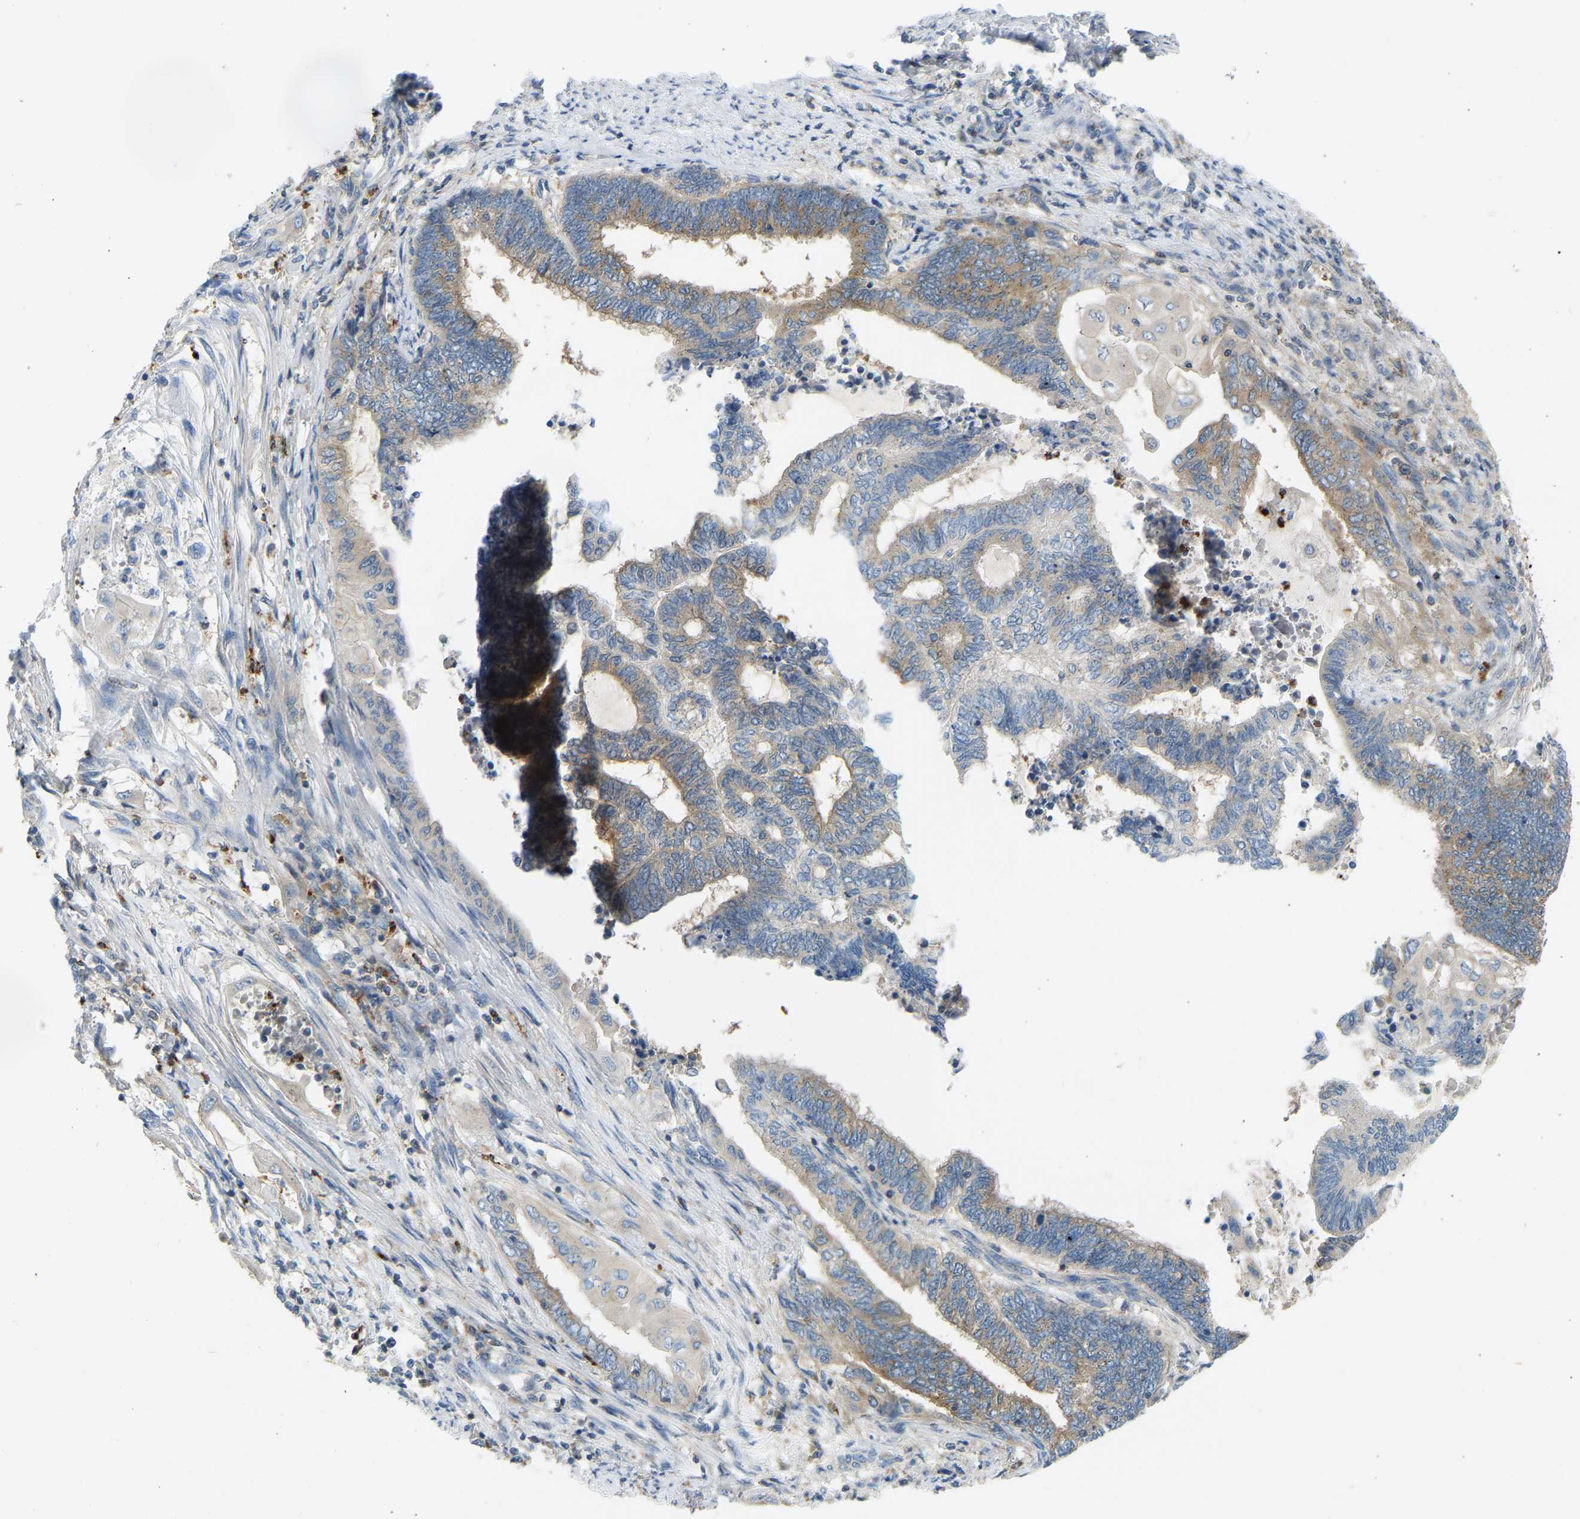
{"staining": {"intensity": "moderate", "quantity": ">75%", "location": "cytoplasmic/membranous"}, "tissue": "endometrial cancer", "cell_type": "Tumor cells", "image_type": "cancer", "snomed": [{"axis": "morphology", "description": "Adenocarcinoma, NOS"}, {"axis": "topography", "description": "Uterus"}, {"axis": "topography", "description": "Endometrium"}], "caption": "IHC (DAB (3,3'-diaminobenzidine)) staining of endometrial adenocarcinoma reveals moderate cytoplasmic/membranous protein positivity in approximately >75% of tumor cells.", "gene": "TRIM50", "patient": {"sex": "female", "age": 70}}